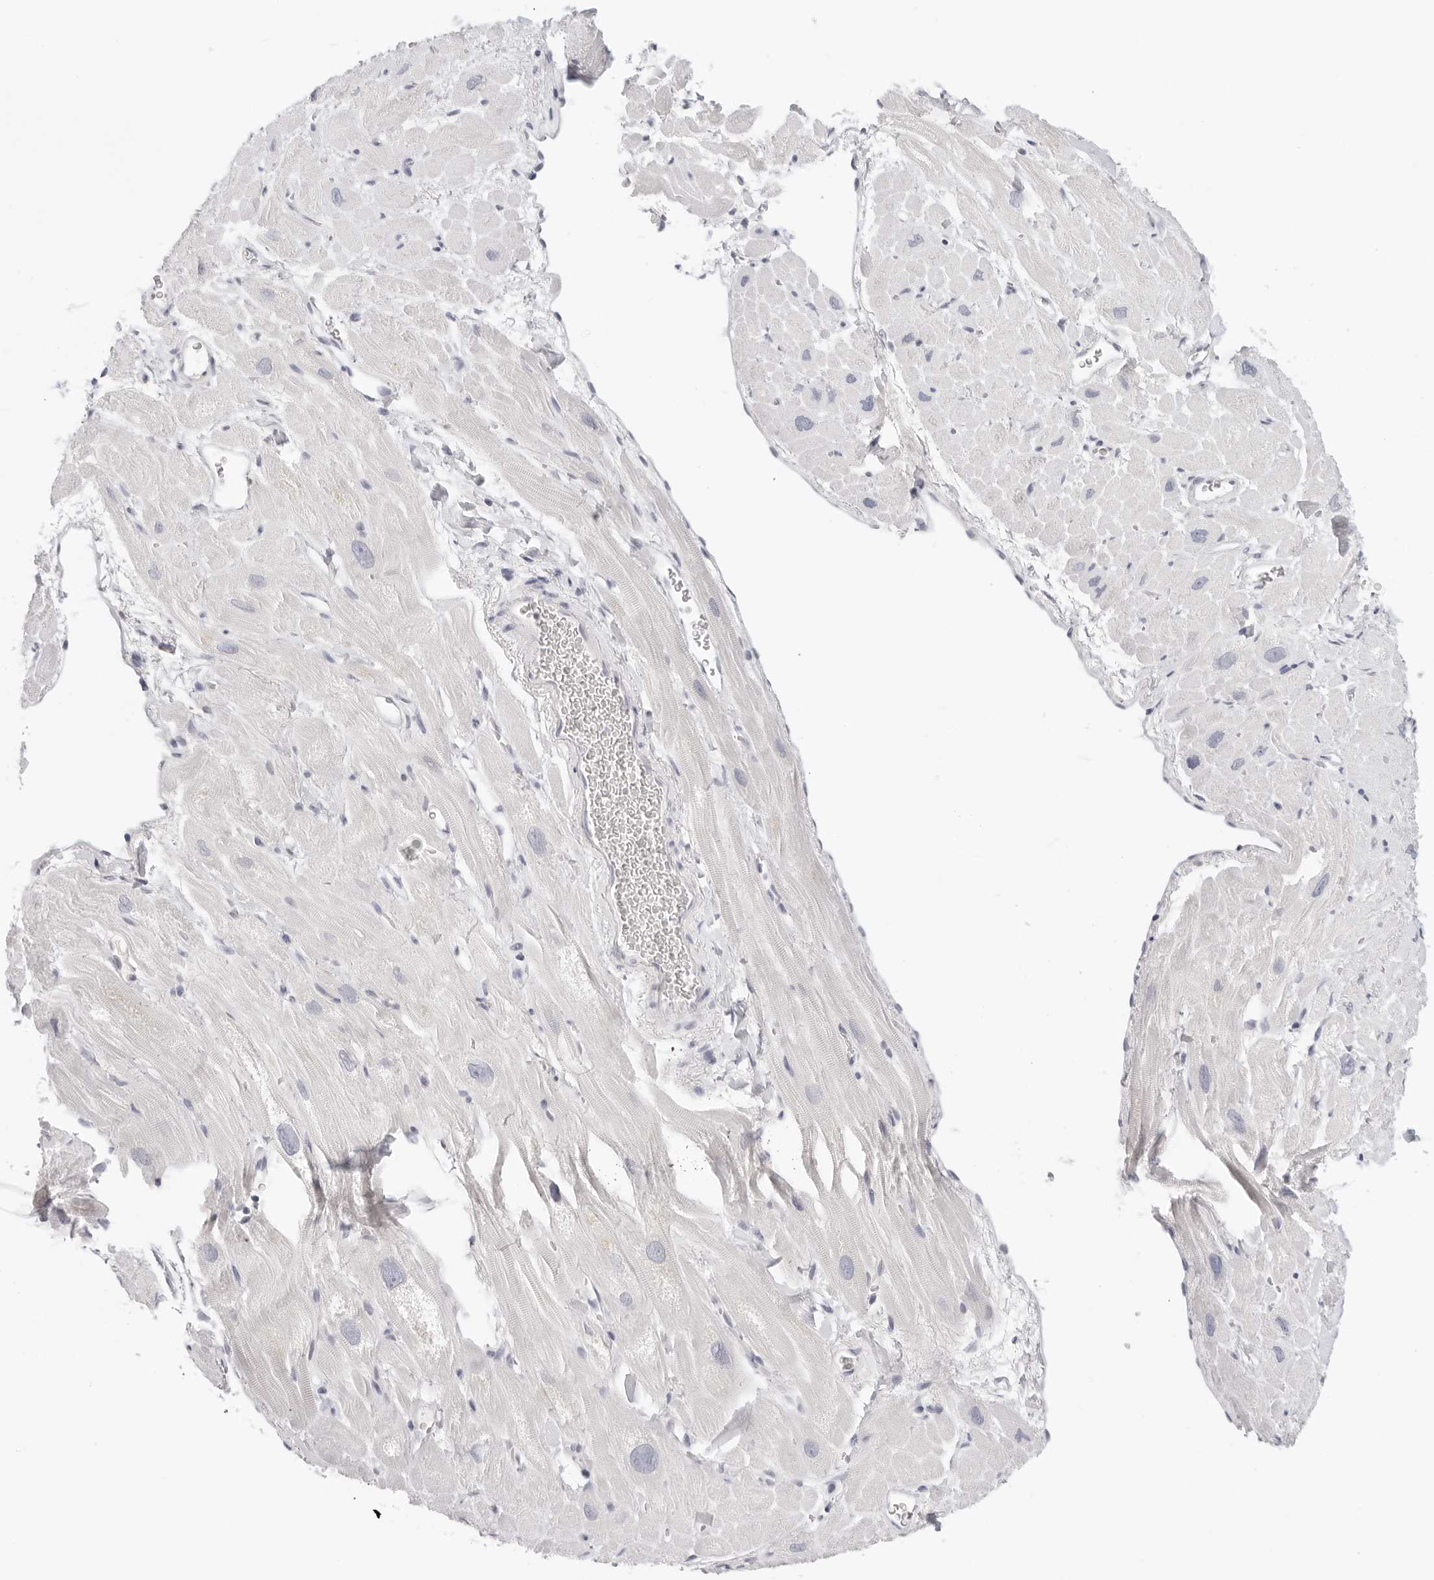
{"staining": {"intensity": "negative", "quantity": "none", "location": "none"}, "tissue": "heart muscle", "cell_type": "Cardiomyocytes", "image_type": "normal", "snomed": [{"axis": "morphology", "description": "Normal tissue, NOS"}, {"axis": "topography", "description": "Heart"}], "caption": "This is an IHC photomicrograph of unremarkable heart muscle. There is no positivity in cardiomyocytes.", "gene": "EDN2", "patient": {"sex": "male", "age": 49}}